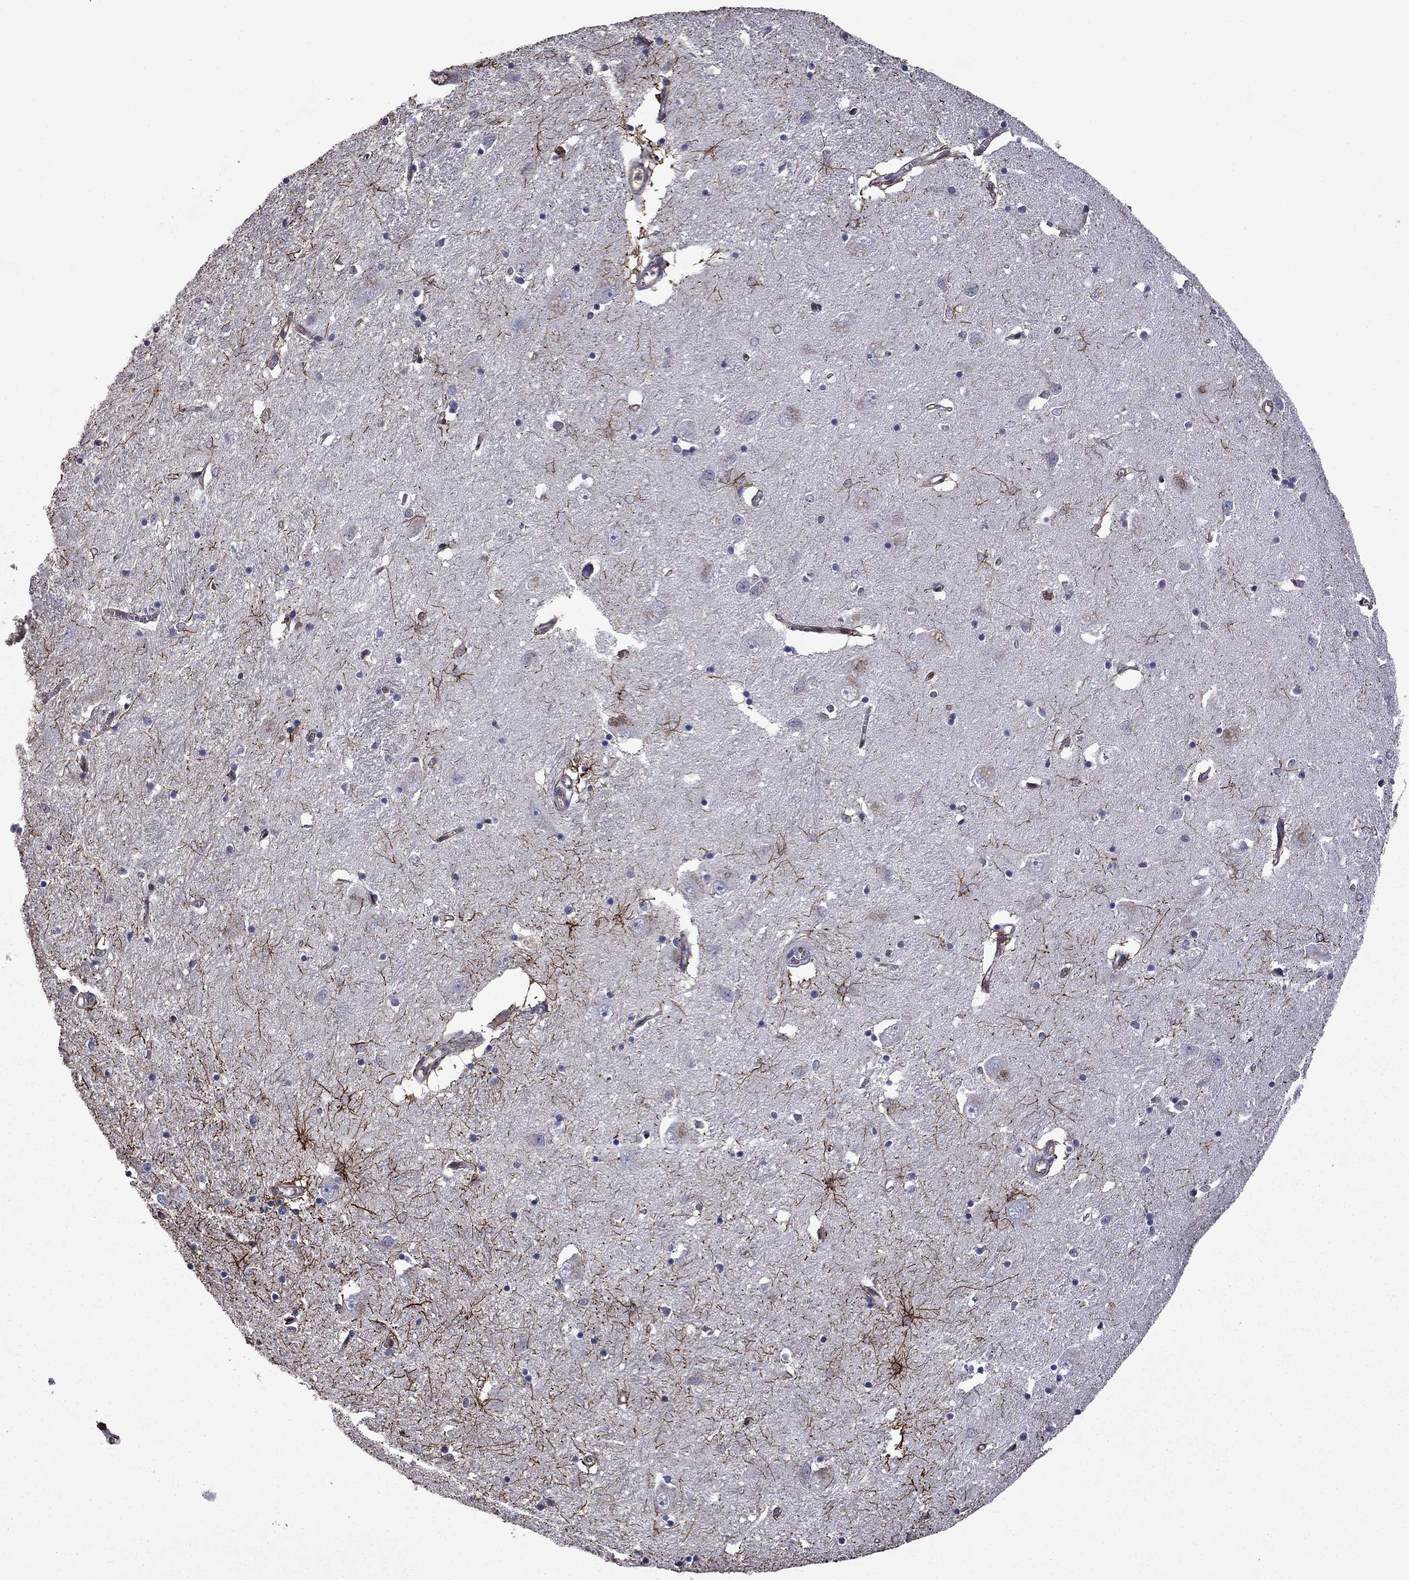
{"staining": {"intensity": "strong", "quantity": "<25%", "location": "cytoplasmic/membranous"}, "tissue": "caudate", "cell_type": "Glial cells", "image_type": "normal", "snomed": [{"axis": "morphology", "description": "Normal tissue, NOS"}, {"axis": "topography", "description": "Lateral ventricle wall"}], "caption": "A high-resolution histopathology image shows immunohistochemistry (IHC) staining of normal caudate, which displays strong cytoplasmic/membranous expression in approximately <25% of glial cells.", "gene": "APPBP2", "patient": {"sex": "male", "age": 54}}